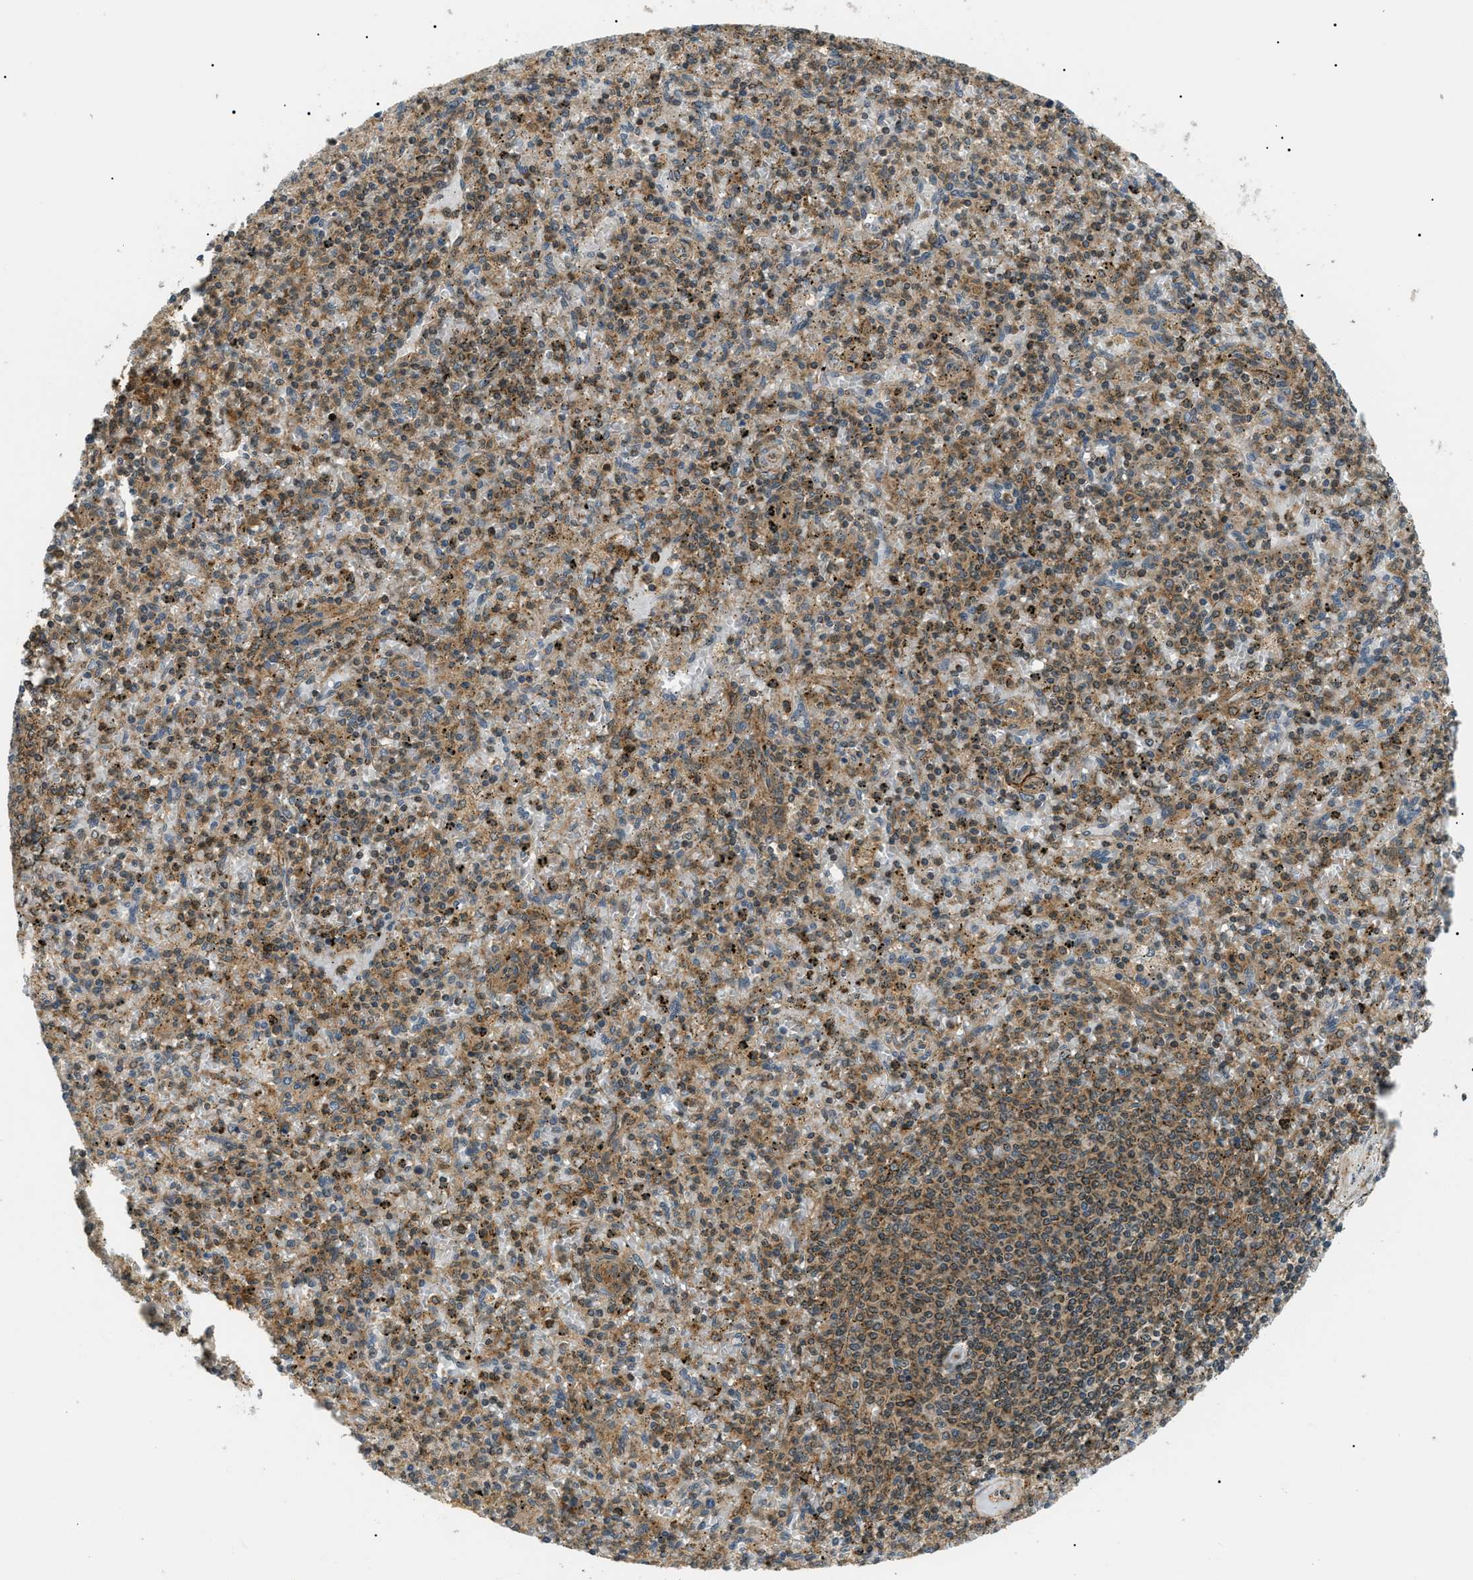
{"staining": {"intensity": "moderate", "quantity": ">75%", "location": "cytoplasmic/membranous"}, "tissue": "spleen", "cell_type": "Cells in red pulp", "image_type": "normal", "snomed": [{"axis": "morphology", "description": "Normal tissue, NOS"}, {"axis": "topography", "description": "Spleen"}], "caption": "Spleen stained with DAB IHC shows medium levels of moderate cytoplasmic/membranous positivity in about >75% of cells in red pulp.", "gene": "ATP6AP1", "patient": {"sex": "male", "age": 72}}